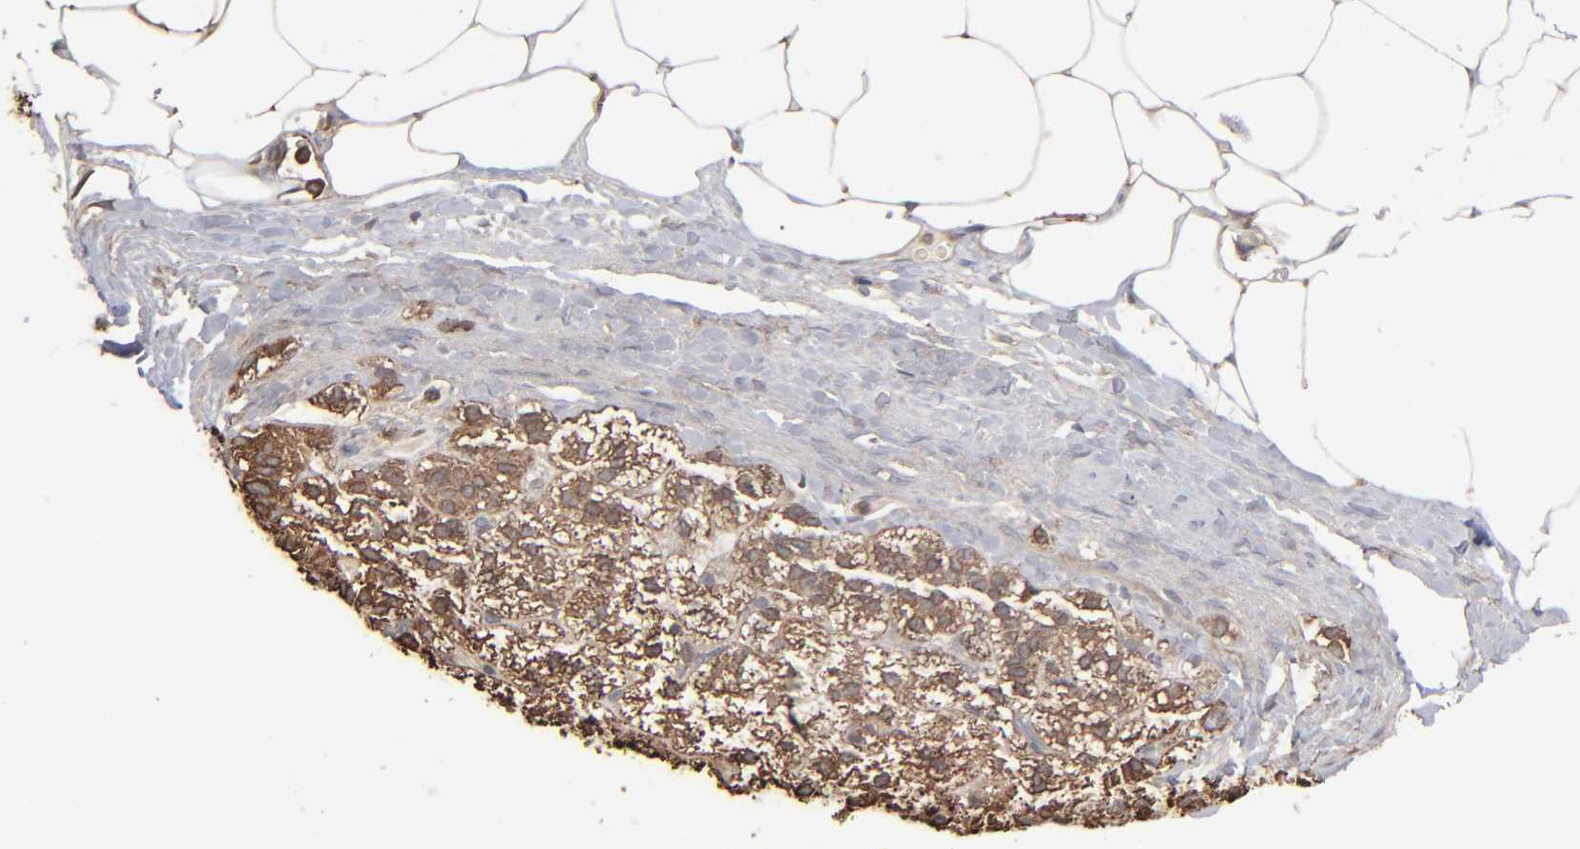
{"staining": {"intensity": "strong", "quantity": ">75%", "location": "cytoplasmic/membranous"}, "tissue": "adrenal gland", "cell_type": "Glandular cells", "image_type": "normal", "snomed": [{"axis": "morphology", "description": "Normal tissue, NOS"}, {"axis": "topography", "description": "Adrenal gland"}], "caption": "Benign adrenal gland reveals strong cytoplasmic/membranous expression in about >75% of glandular cells Using DAB (3,3'-diaminobenzidine) (brown) and hematoxylin (blue) stains, captured at high magnification using brightfield microscopy..", "gene": "NME1", "patient": {"sex": "male", "age": 35}}